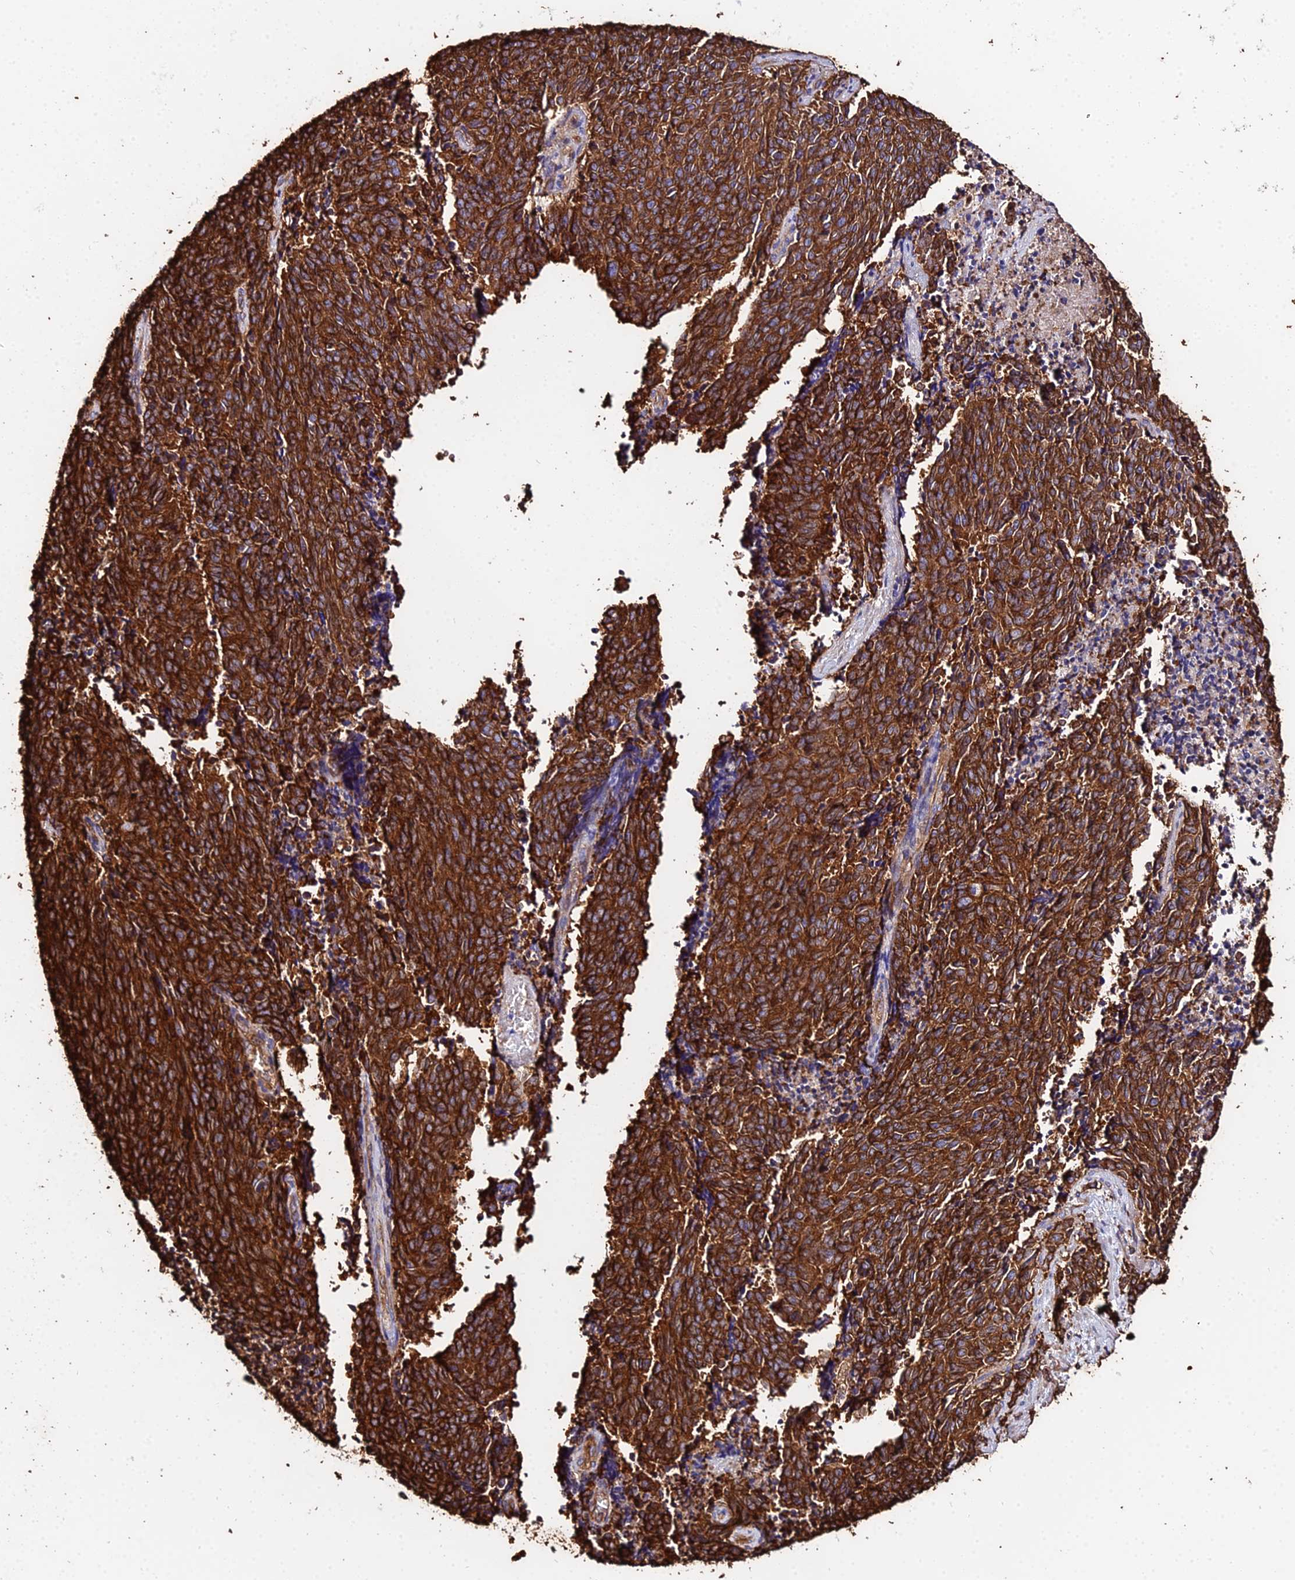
{"staining": {"intensity": "strong", "quantity": ">75%", "location": "cytoplasmic/membranous"}, "tissue": "cervical cancer", "cell_type": "Tumor cells", "image_type": "cancer", "snomed": [{"axis": "morphology", "description": "Squamous cell carcinoma, NOS"}, {"axis": "topography", "description": "Cervix"}], "caption": "Immunohistochemistry (IHC) photomicrograph of neoplastic tissue: cervical squamous cell carcinoma stained using immunohistochemistry (IHC) exhibits high levels of strong protein expression localized specifically in the cytoplasmic/membranous of tumor cells, appearing as a cytoplasmic/membranous brown color.", "gene": "TUBA3D", "patient": {"sex": "female", "age": 29}}